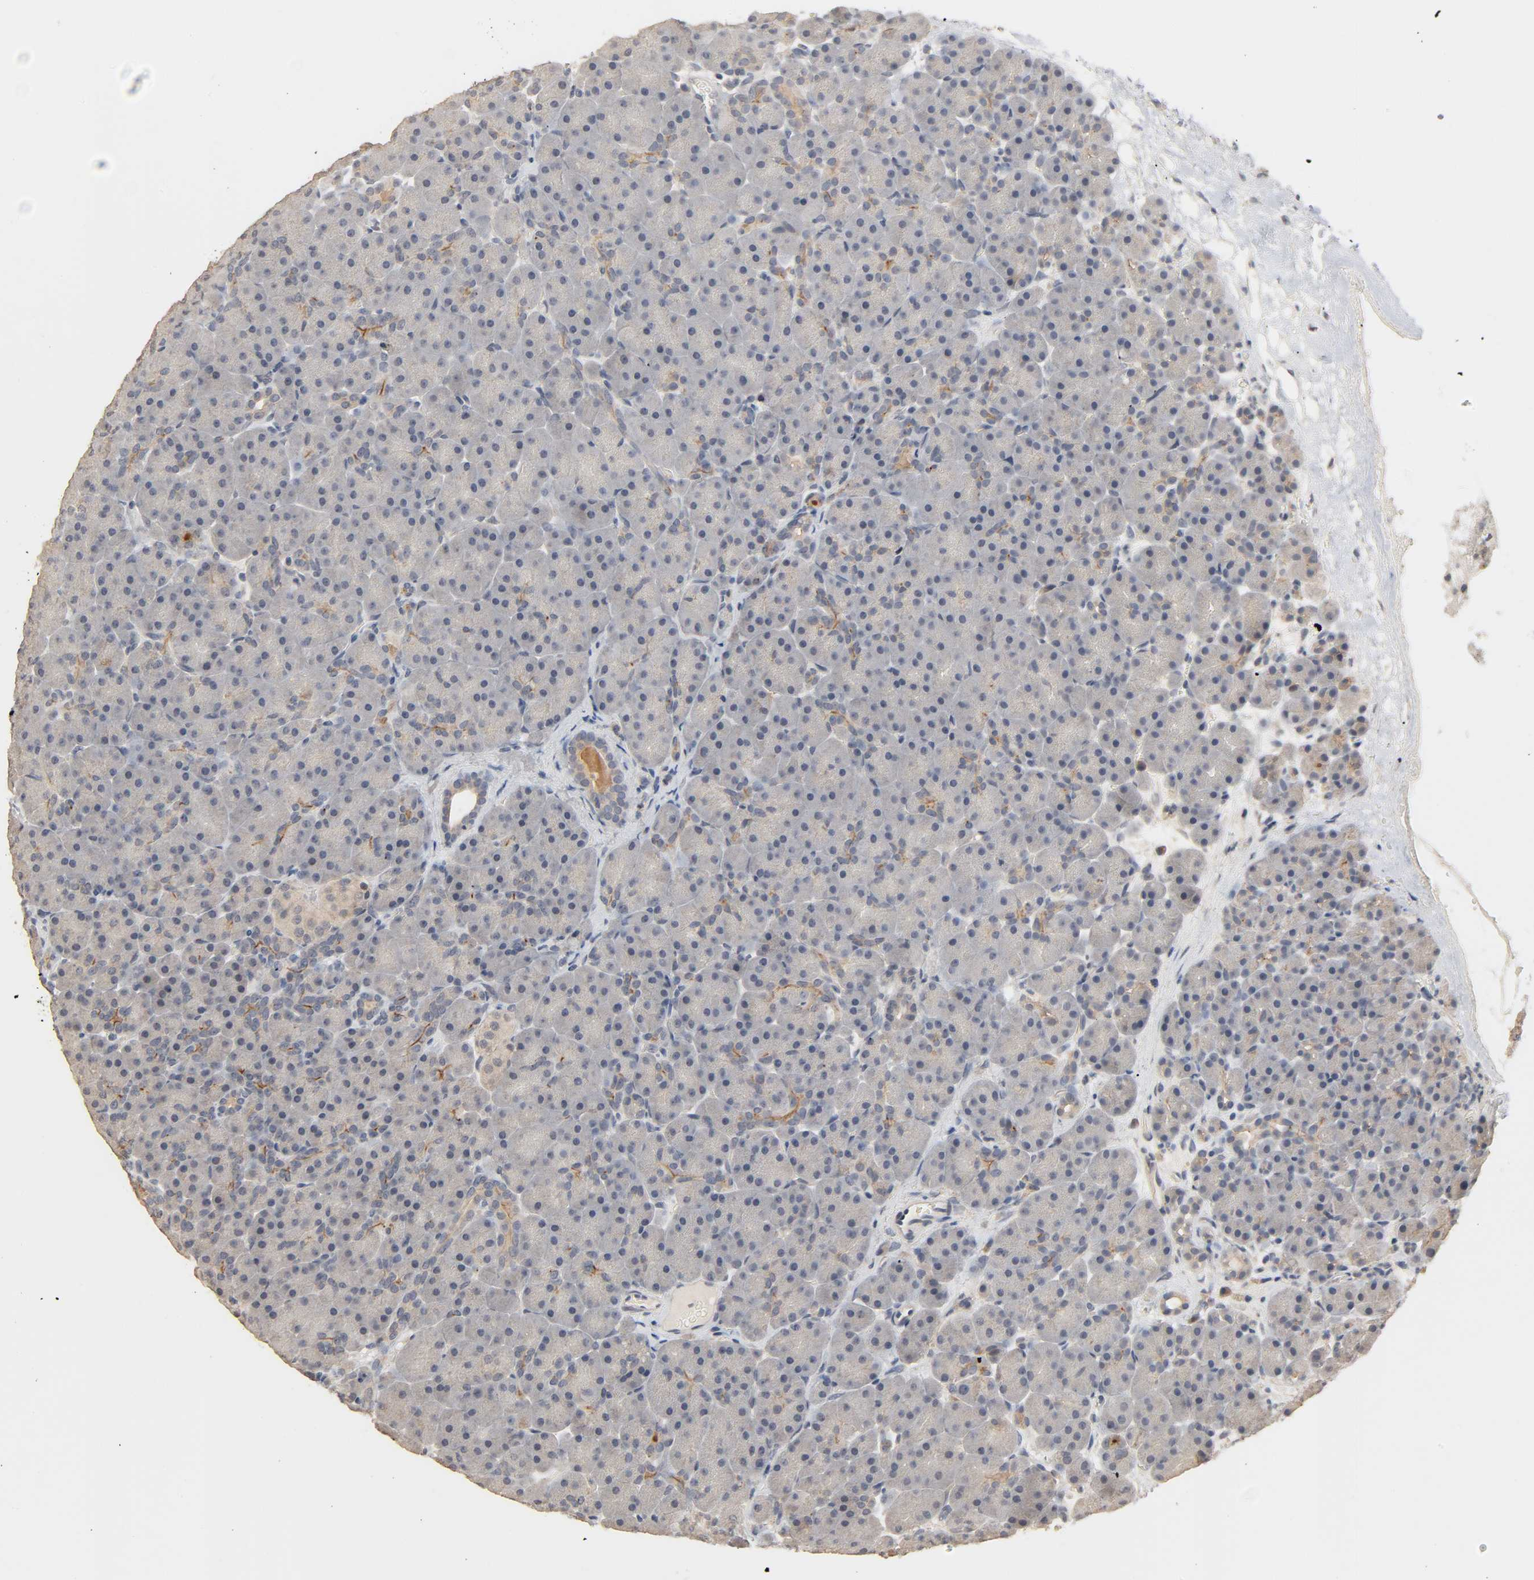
{"staining": {"intensity": "negative", "quantity": "none", "location": "none"}, "tissue": "pancreas", "cell_type": "Exocrine glandular cells", "image_type": "normal", "snomed": [{"axis": "morphology", "description": "Normal tissue, NOS"}, {"axis": "topography", "description": "Pancreas"}], "caption": "Exocrine glandular cells show no significant protein staining in unremarkable pancreas. (Immunohistochemistry, brightfield microscopy, high magnification).", "gene": "MAGEA8", "patient": {"sex": "male", "age": 66}}